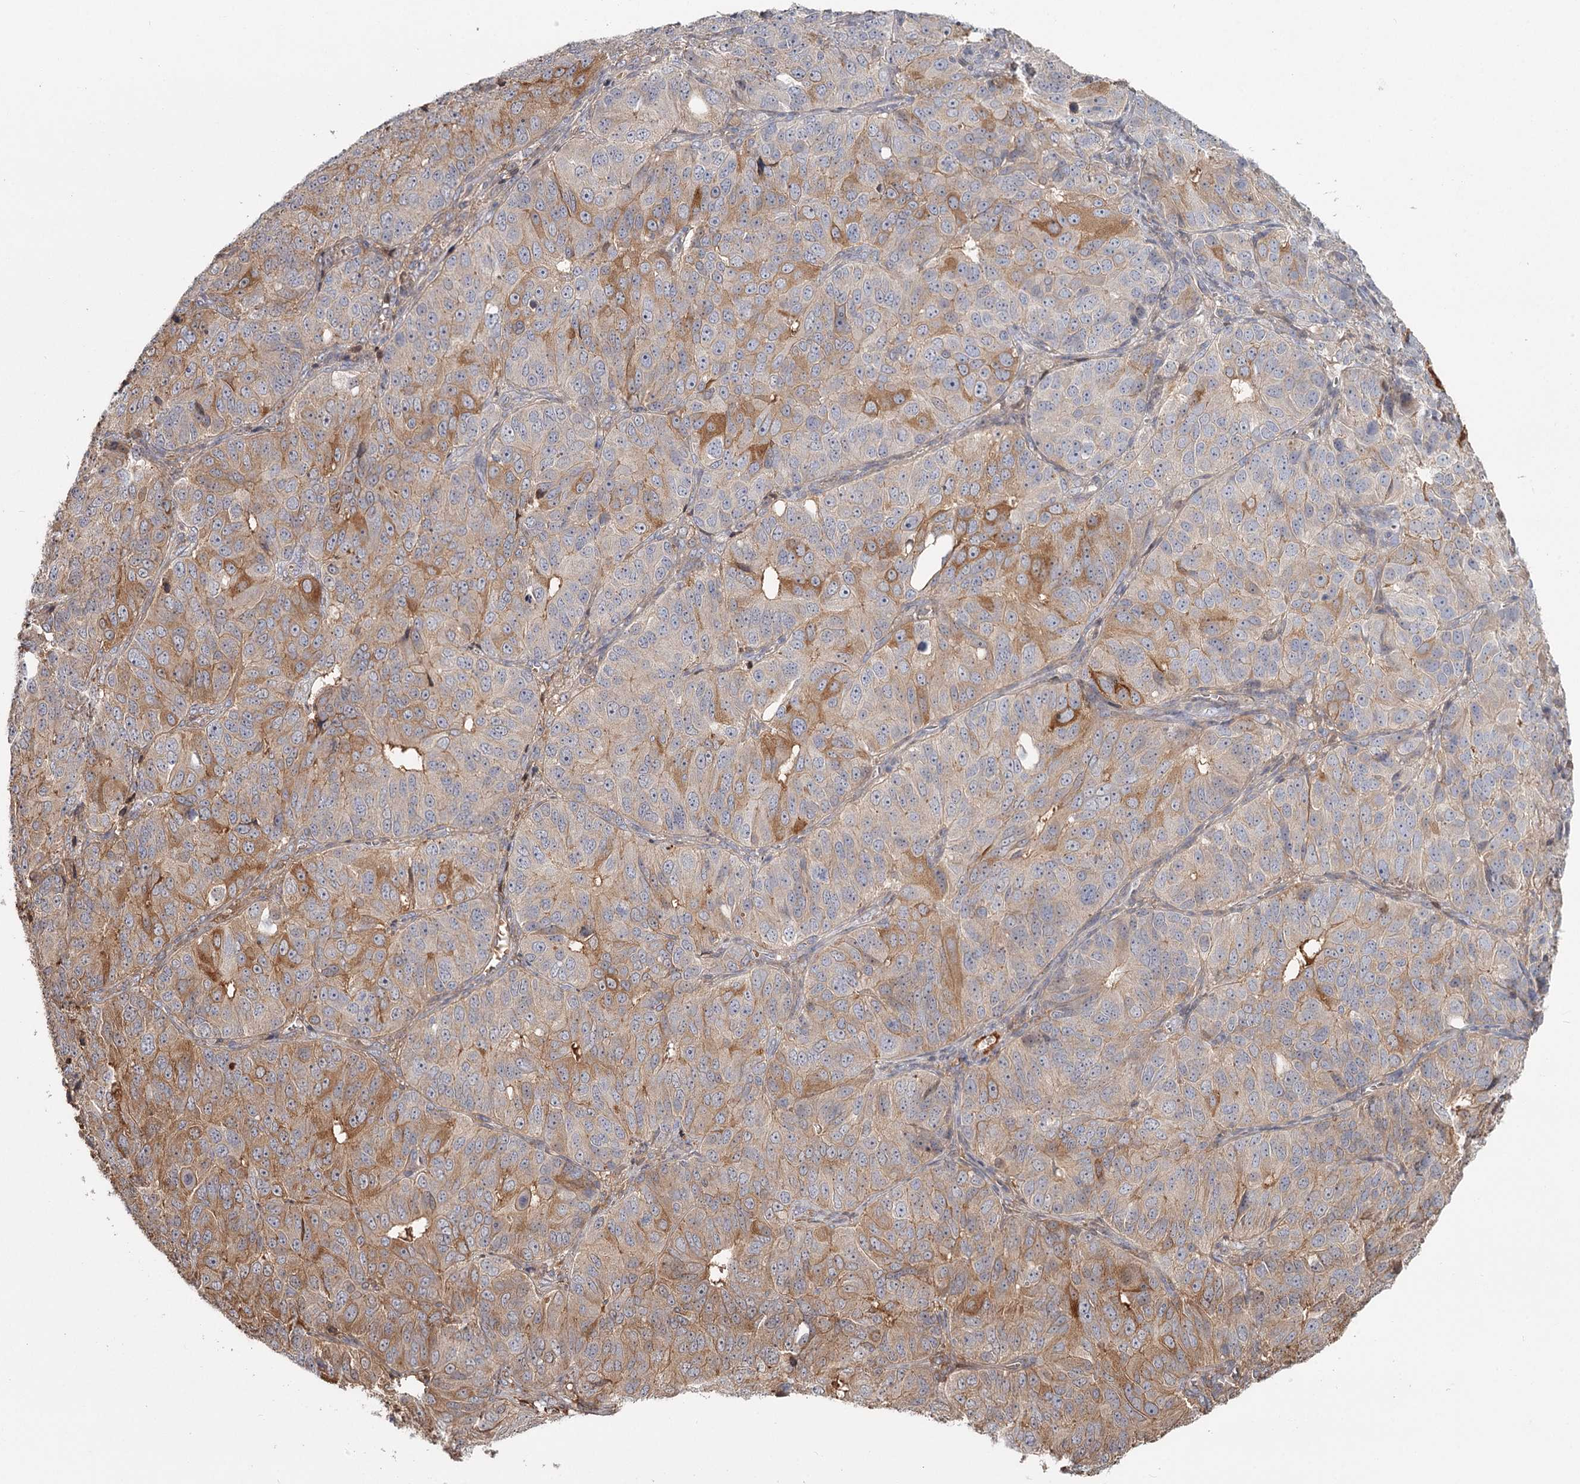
{"staining": {"intensity": "moderate", "quantity": "25%-75%", "location": "cytoplasmic/membranous"}, "tissue": "ovarian cancer", "cell_type": "Tumor cells", "image_type": "cancer", "snomed": [{"axis": "morphology", "description": "Carcinoma, endometroid"}, {"axis": "topography", "description": "Ovary"}], "caption": "This is an image of immunohistochemistry staining of ovarian cancer (endometroid carcinoma), which shows moderate staining in the cytoplasmic/membranous of tumor cells.", "gene": "DHRS9", "patient": {"sex": "female", "age": 51}}